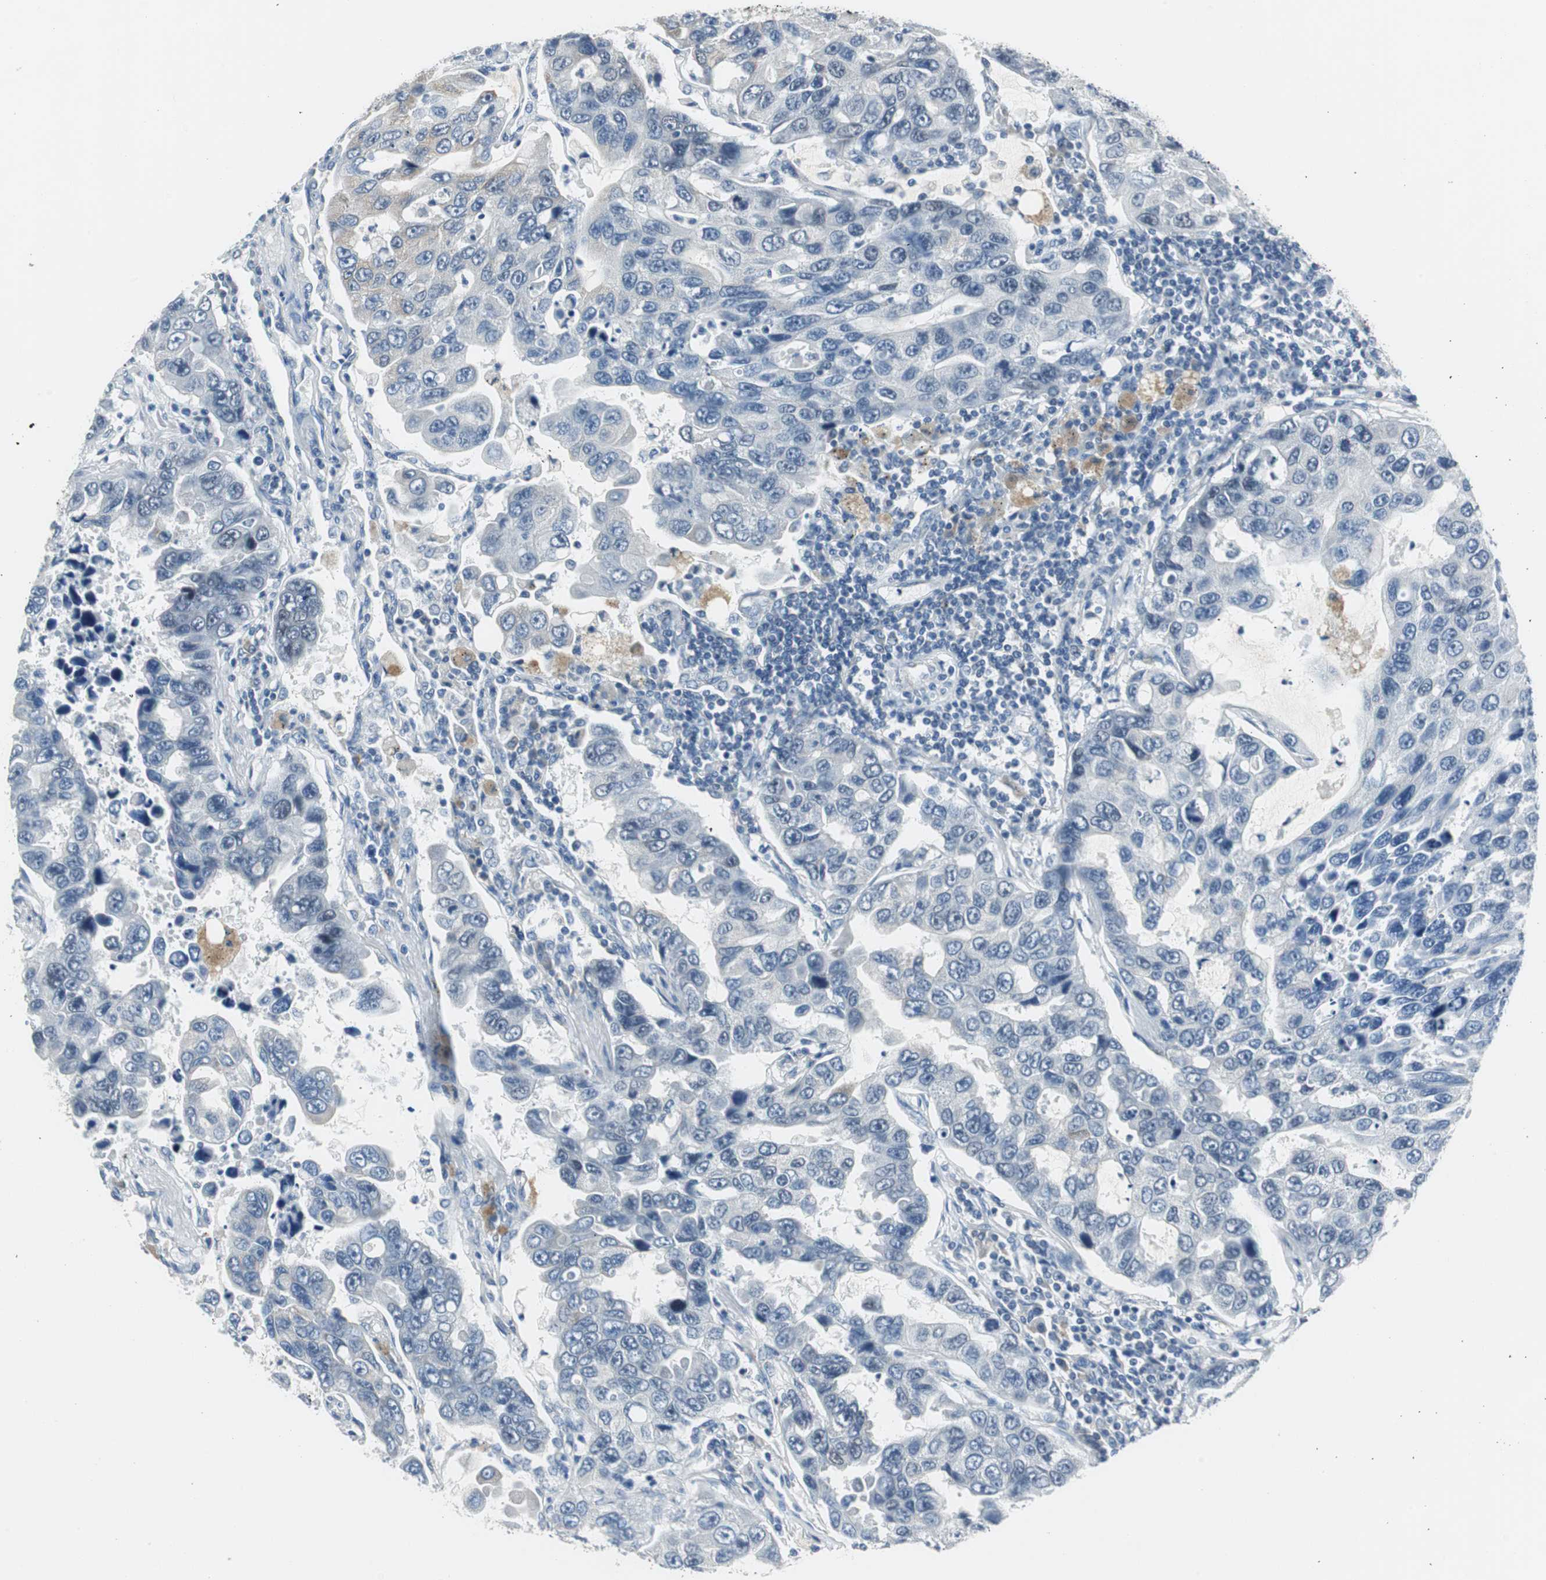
{"staining": {"intensity": "negative", "quantity": "none", "location": "none"}, "tissue": "lung cancer", "cell_type": "Tumor cells", "image_type": "cancer", "snomed": [{"axis": "morphology", "description": "Adenocarcinoma, NOS"}, {"axis": "topography", "description": "Lung"}], "caption": "This photomicrograph is of lung adenocarcinoma stained with immunohistochemistry to label a protein in brown with the nuclei are counter-stained blue. There is no staining in tumor cells.", "gene": "PLAA", "patient": {"sex": "male", "age": 64}}